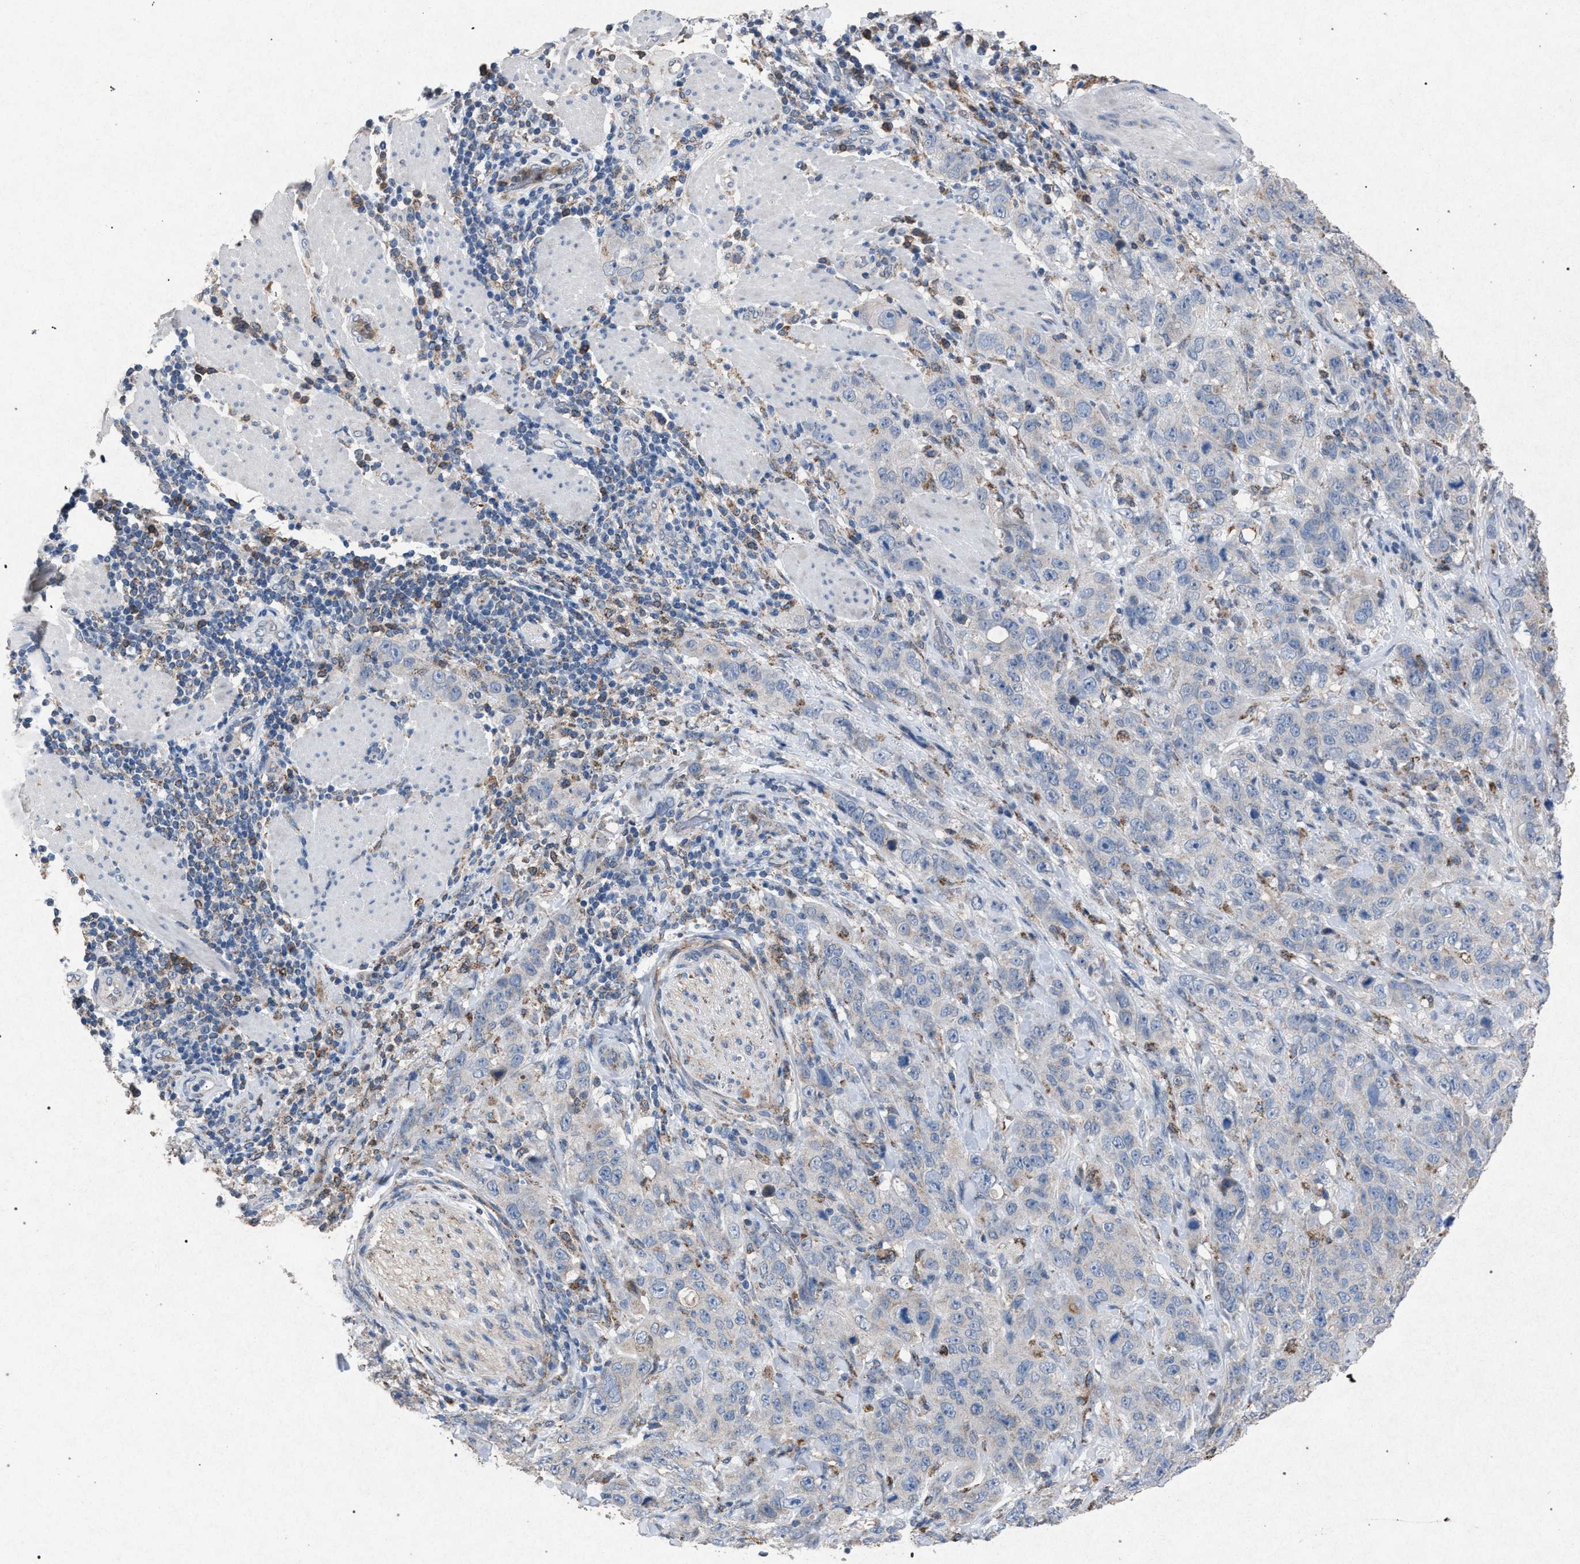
{"staining": {"intensity": "negative", "quantity": "none", "location": "none"}, "tissue": "stomach cancer", "cell_type": "Tumor cells", "image_type": "cancer", "snomed": [{"axis": "morphology", "description": "Adenocarcinoma, NOS"}, {"axis": "topography", "description": "Stomach"}], "caption": "This photomicrograph is of stomach cancer (adenocarcinoma) stained with immunohistochemistry to label a protein in brown with the nuclei are counter-stained blue. There is no expression in tumor cells.", "gene": "HSD17B4", "patient": {"sex": "male", "age": 48}}